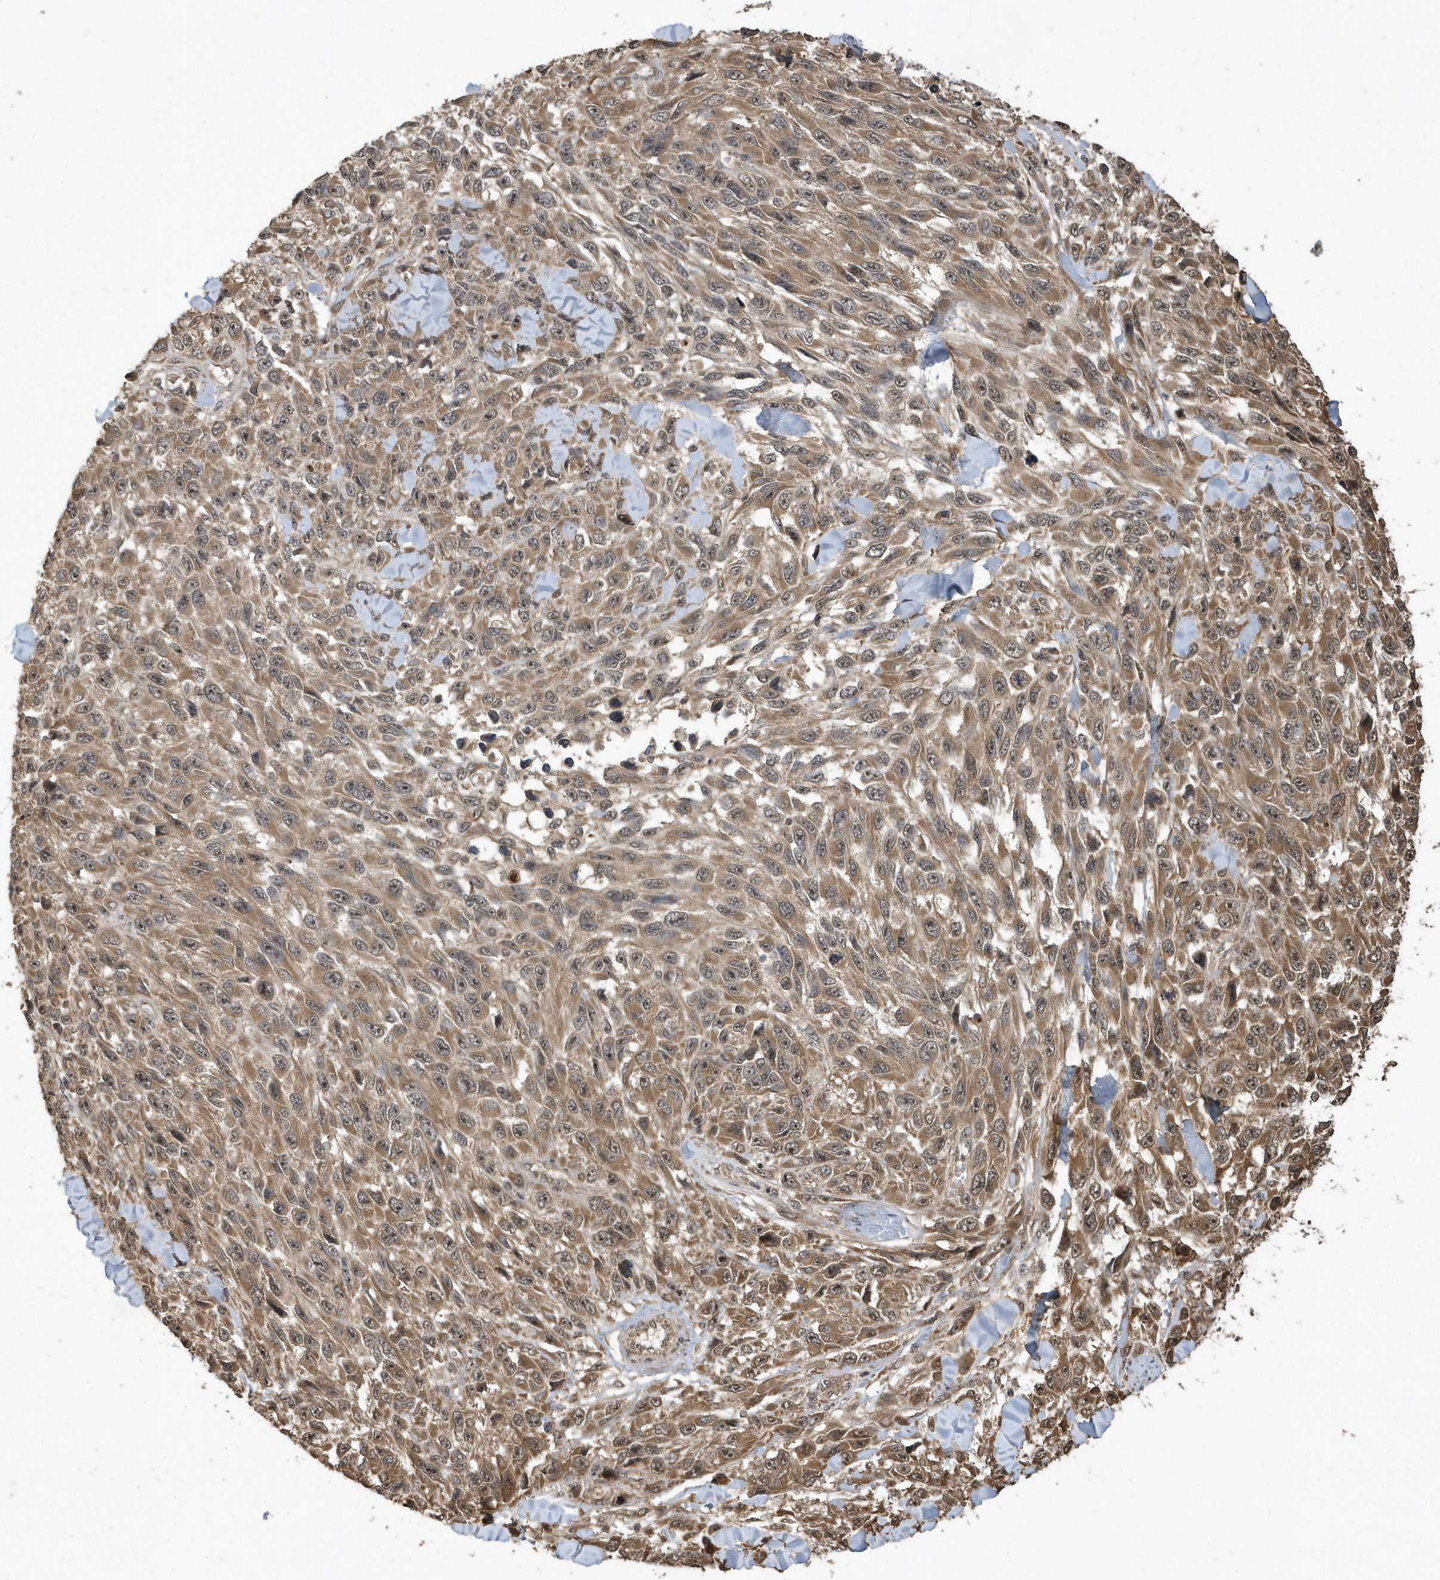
{"staining": {"intensity": "moderate", "quantity": ">75%", "location": "cytoplasmic/membranous"}, "tissue": "melanoma", "cell_type": "Tumor cells", "image_type": "cancer", "snomed": [{"axis": "morphology", "description": "Malignant melanoma, NOS"}, {"axis": "topography", "description": "Skin"}], "caption": "Melanoma tissue reveals moderate cytoplasmic/membranous staining in approximately >75% of tumor cells", "gene": "WASHC5", "patient": {"sex": "female", "age": 96}}